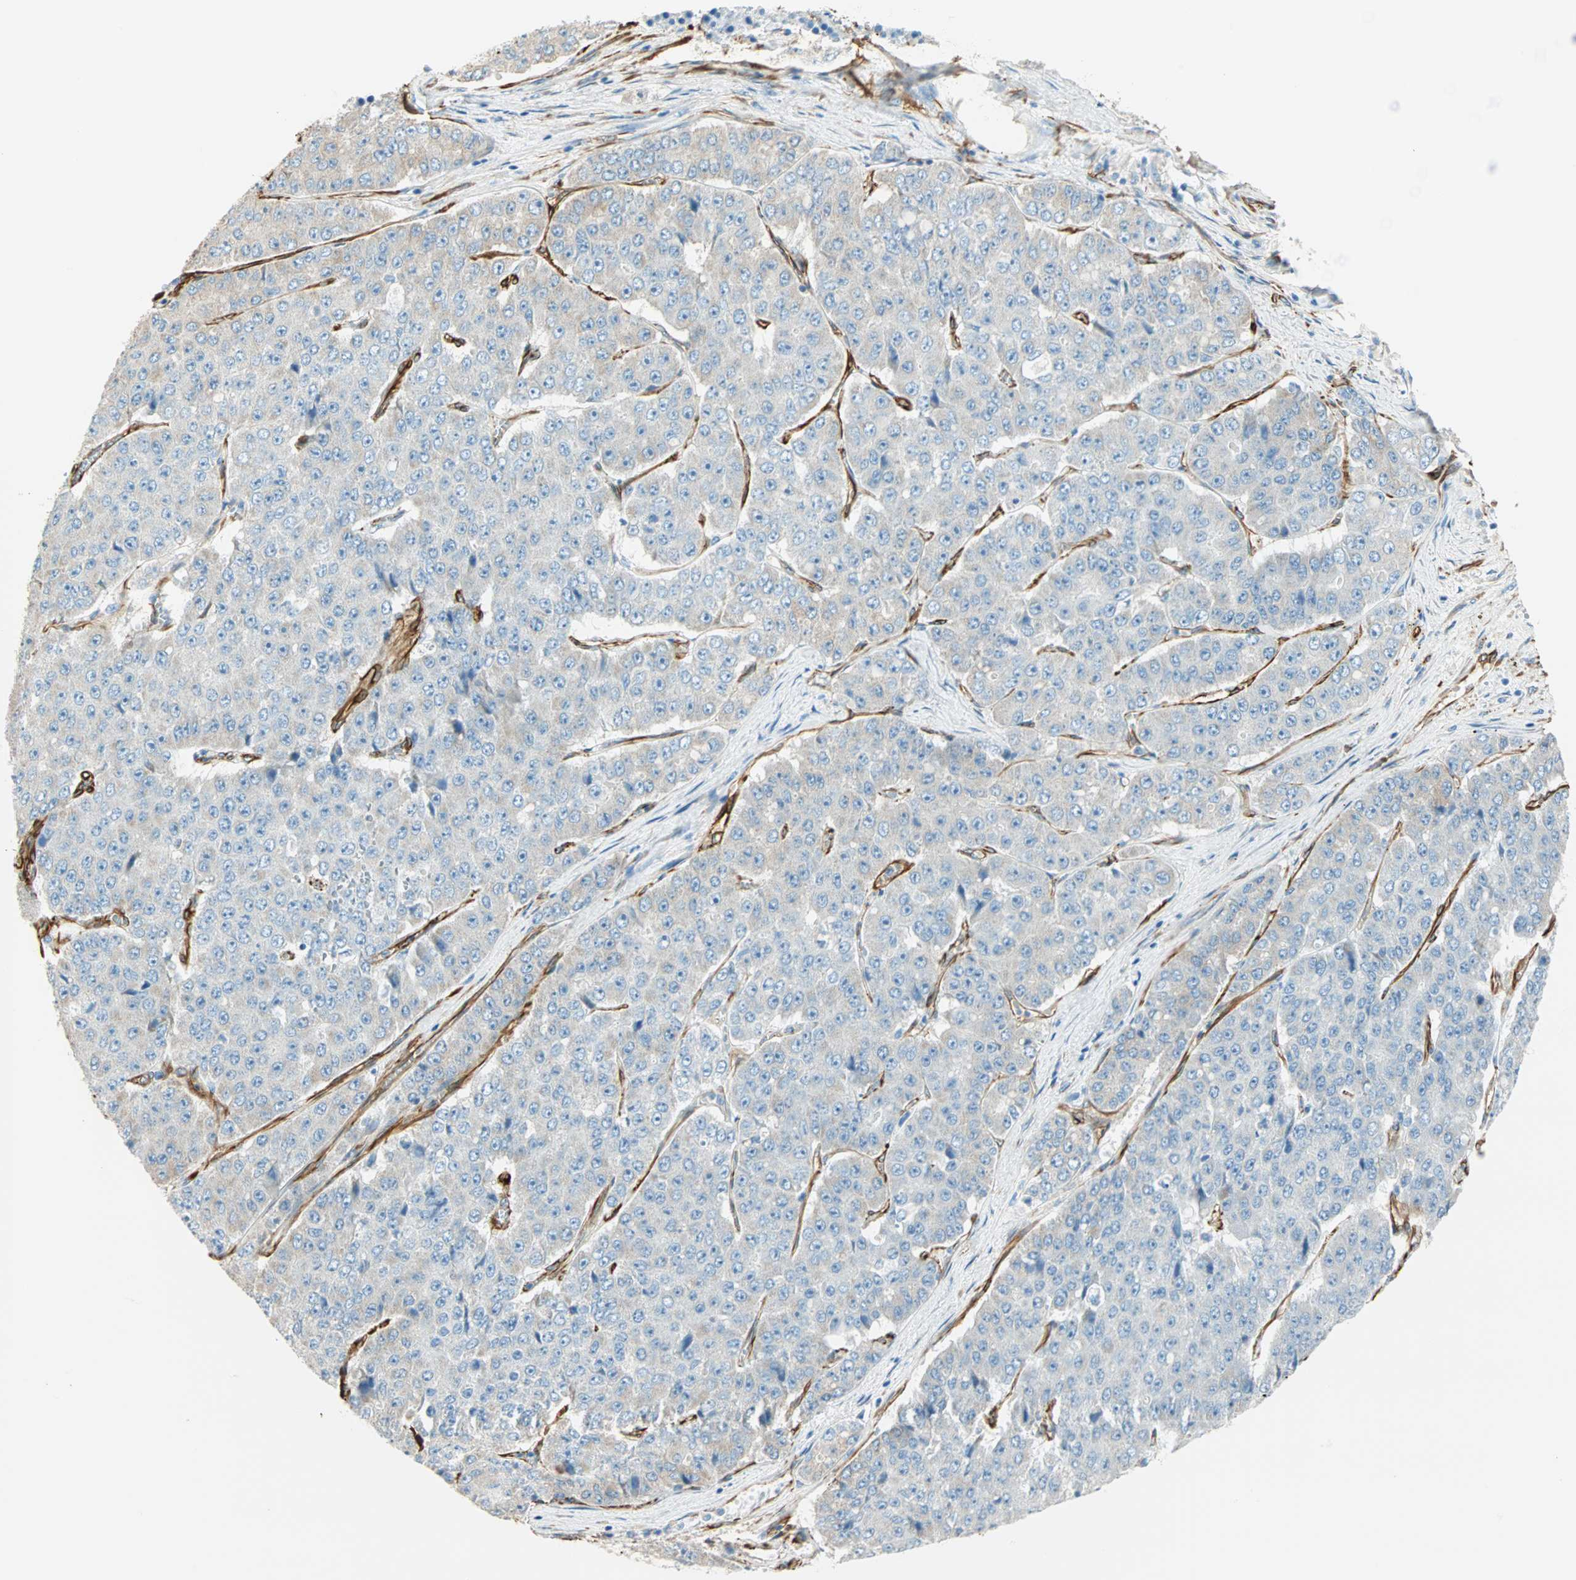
{"staining": {"intensity": "weak", "quantity": "<25%", "location": "cytoplasmic/membranous"}, "tissue": "pancreatic cancer", "cell_type": "Tumor cells", "image_type": "cancer", "snomed": [{"axis": "morphology", "description": "Adenocarcinoma, NOS"}, {"axis": "topography", "description": "Pancreas"}], "caption": "Photomicrograph shows no significant protein staining in tumor cells of pancreatic cancer (adenocarcinoma).", "gene": "NES", "patient": {"sex": "male", "age": 50}}